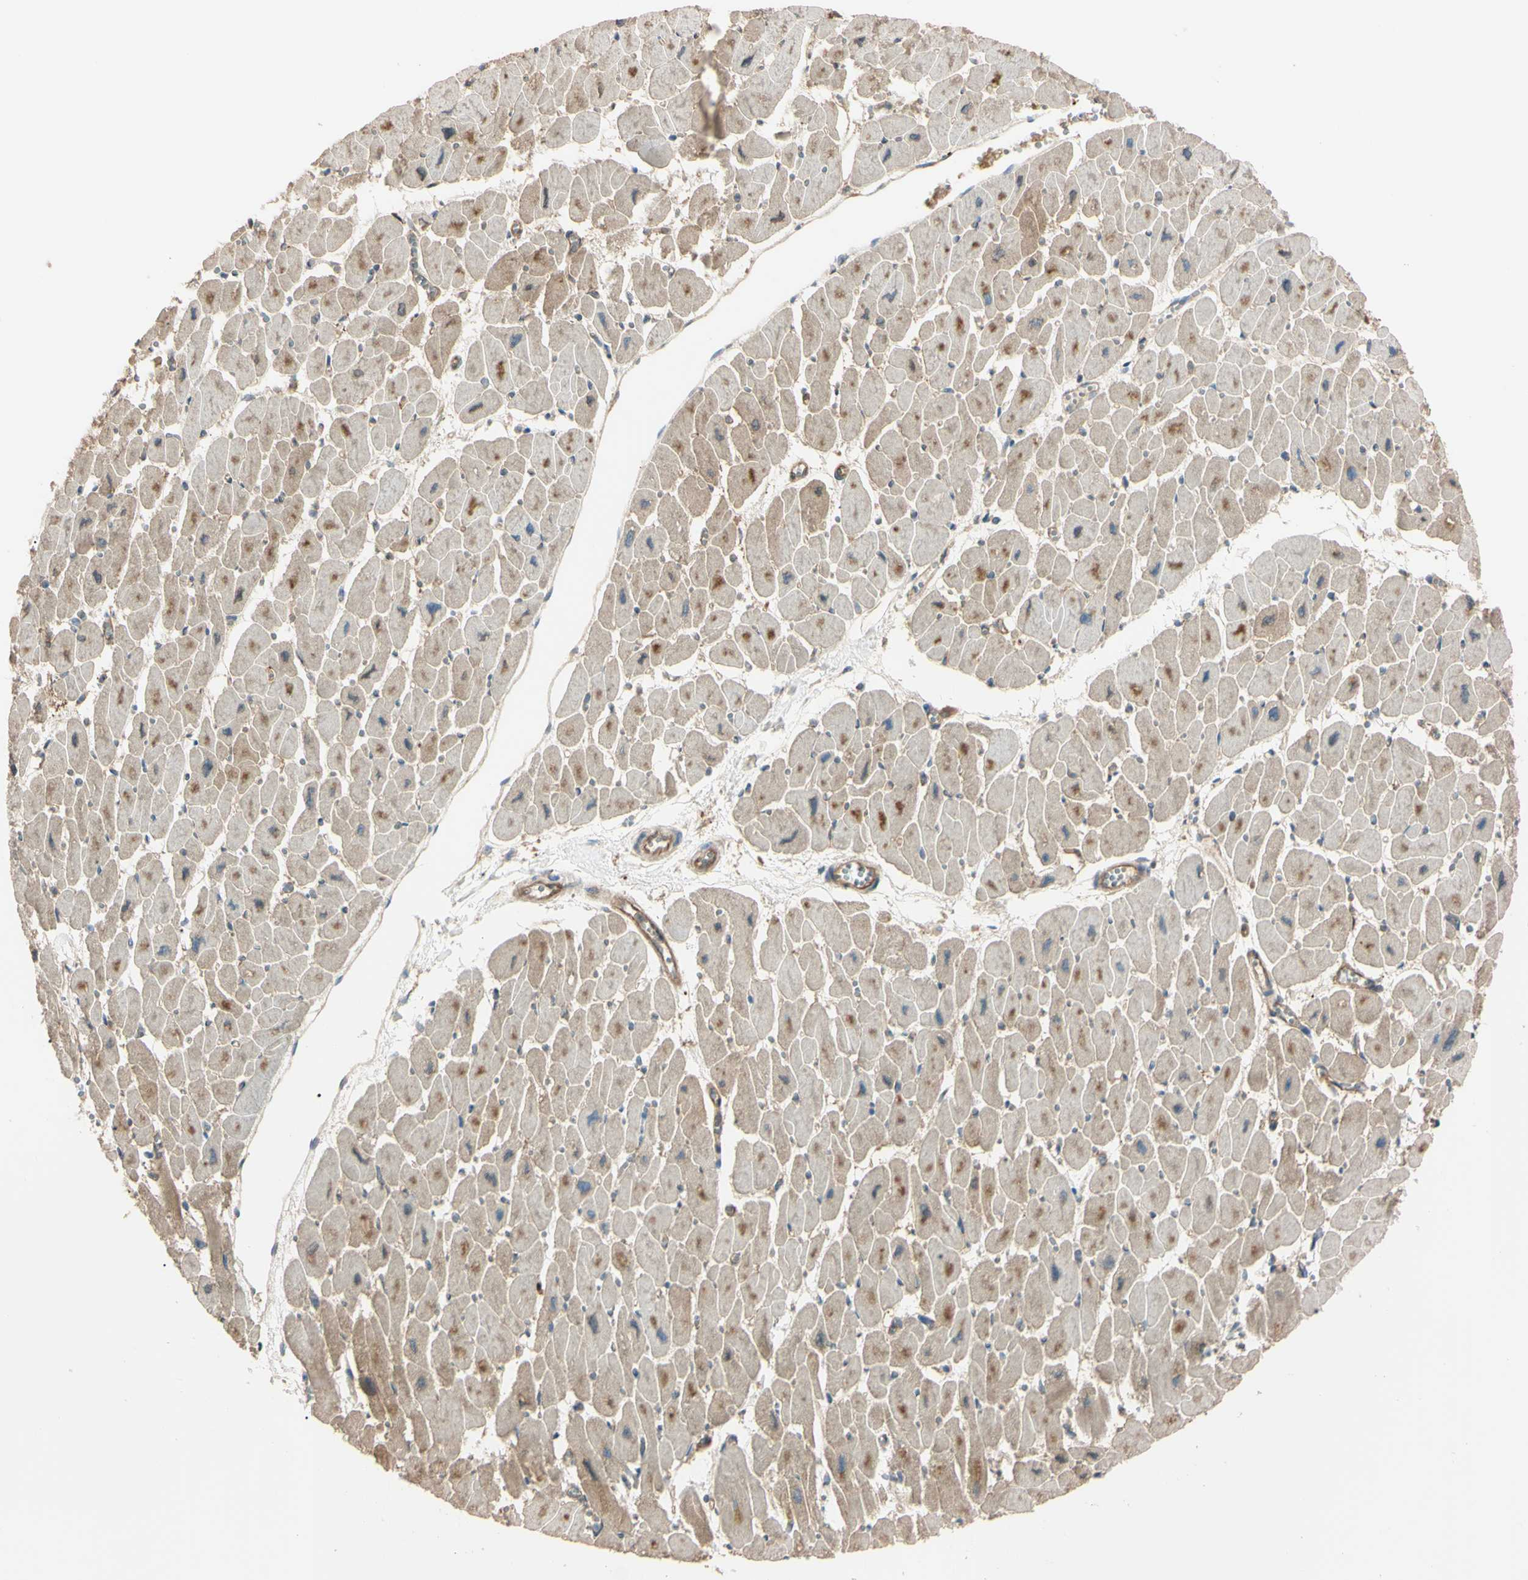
{"staining": {"intensity": "moderate", "quantity": "25%-75%", "location": "cytoplasmic/membranous"}, "tissue": "heart muscle", "cell_type": "Cardiomyocytes", "image_type": "normal", "snomed": [{"axis": "morphology", "description": "Normal tissue, NOS"}, {"axis": "topography", "description": "Heart"}], "caption": "Heart muscle stained with a brown dye shows moderate cytoplasmic/membranous positive positivity in about 25%-75% of cardiomyocytes.", "gene": "PTPN12", "patient": {"sex": "female", "age": 54}}